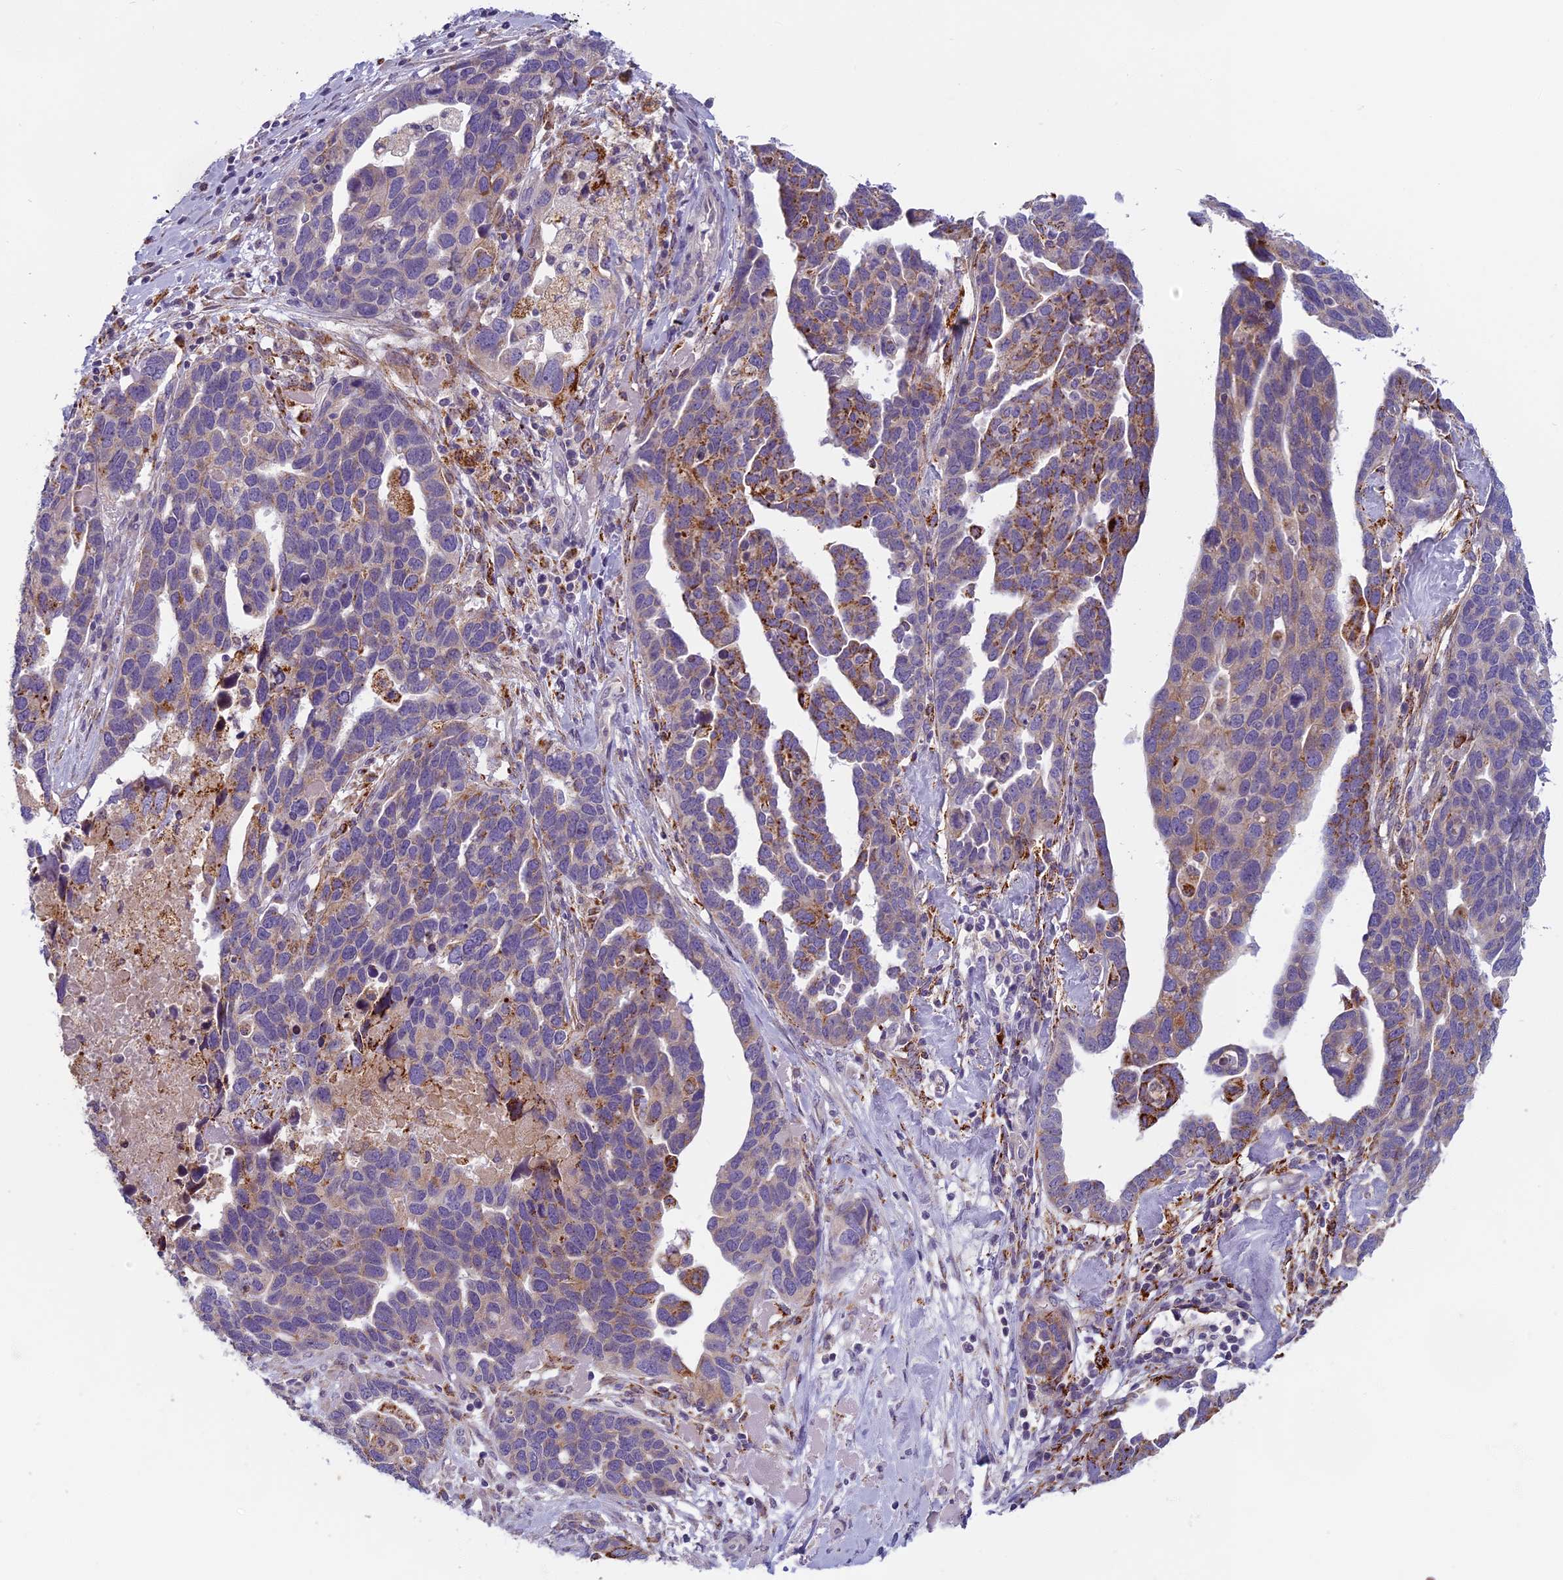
{"staining": {"intensity": "moderate", "quantity": "<25%", "location": "cytoplasmic/membranous"}, "tissue": "ovarian cancer", "cell_type": "Tumor cells", "image_type": "cancer", "snomed": [{"axis": "morphology", "description": "Cystadenocarcinoma, serous, NOS"}, {"axis": "topography", "description": "Ovary"}], "caption": "Immunohistochemistry micrograph of neoplastic tissue: ovarian cancer stained using immunohistochemistry reveals low levels of moderate protein expression localized specifically in the cytoplasmic/membranous of tumor cells, appearing as a cytoplasmic/membranous brown color.", "gene": "SEMA7A", "patient": {"sex": "female", "age": 54}}